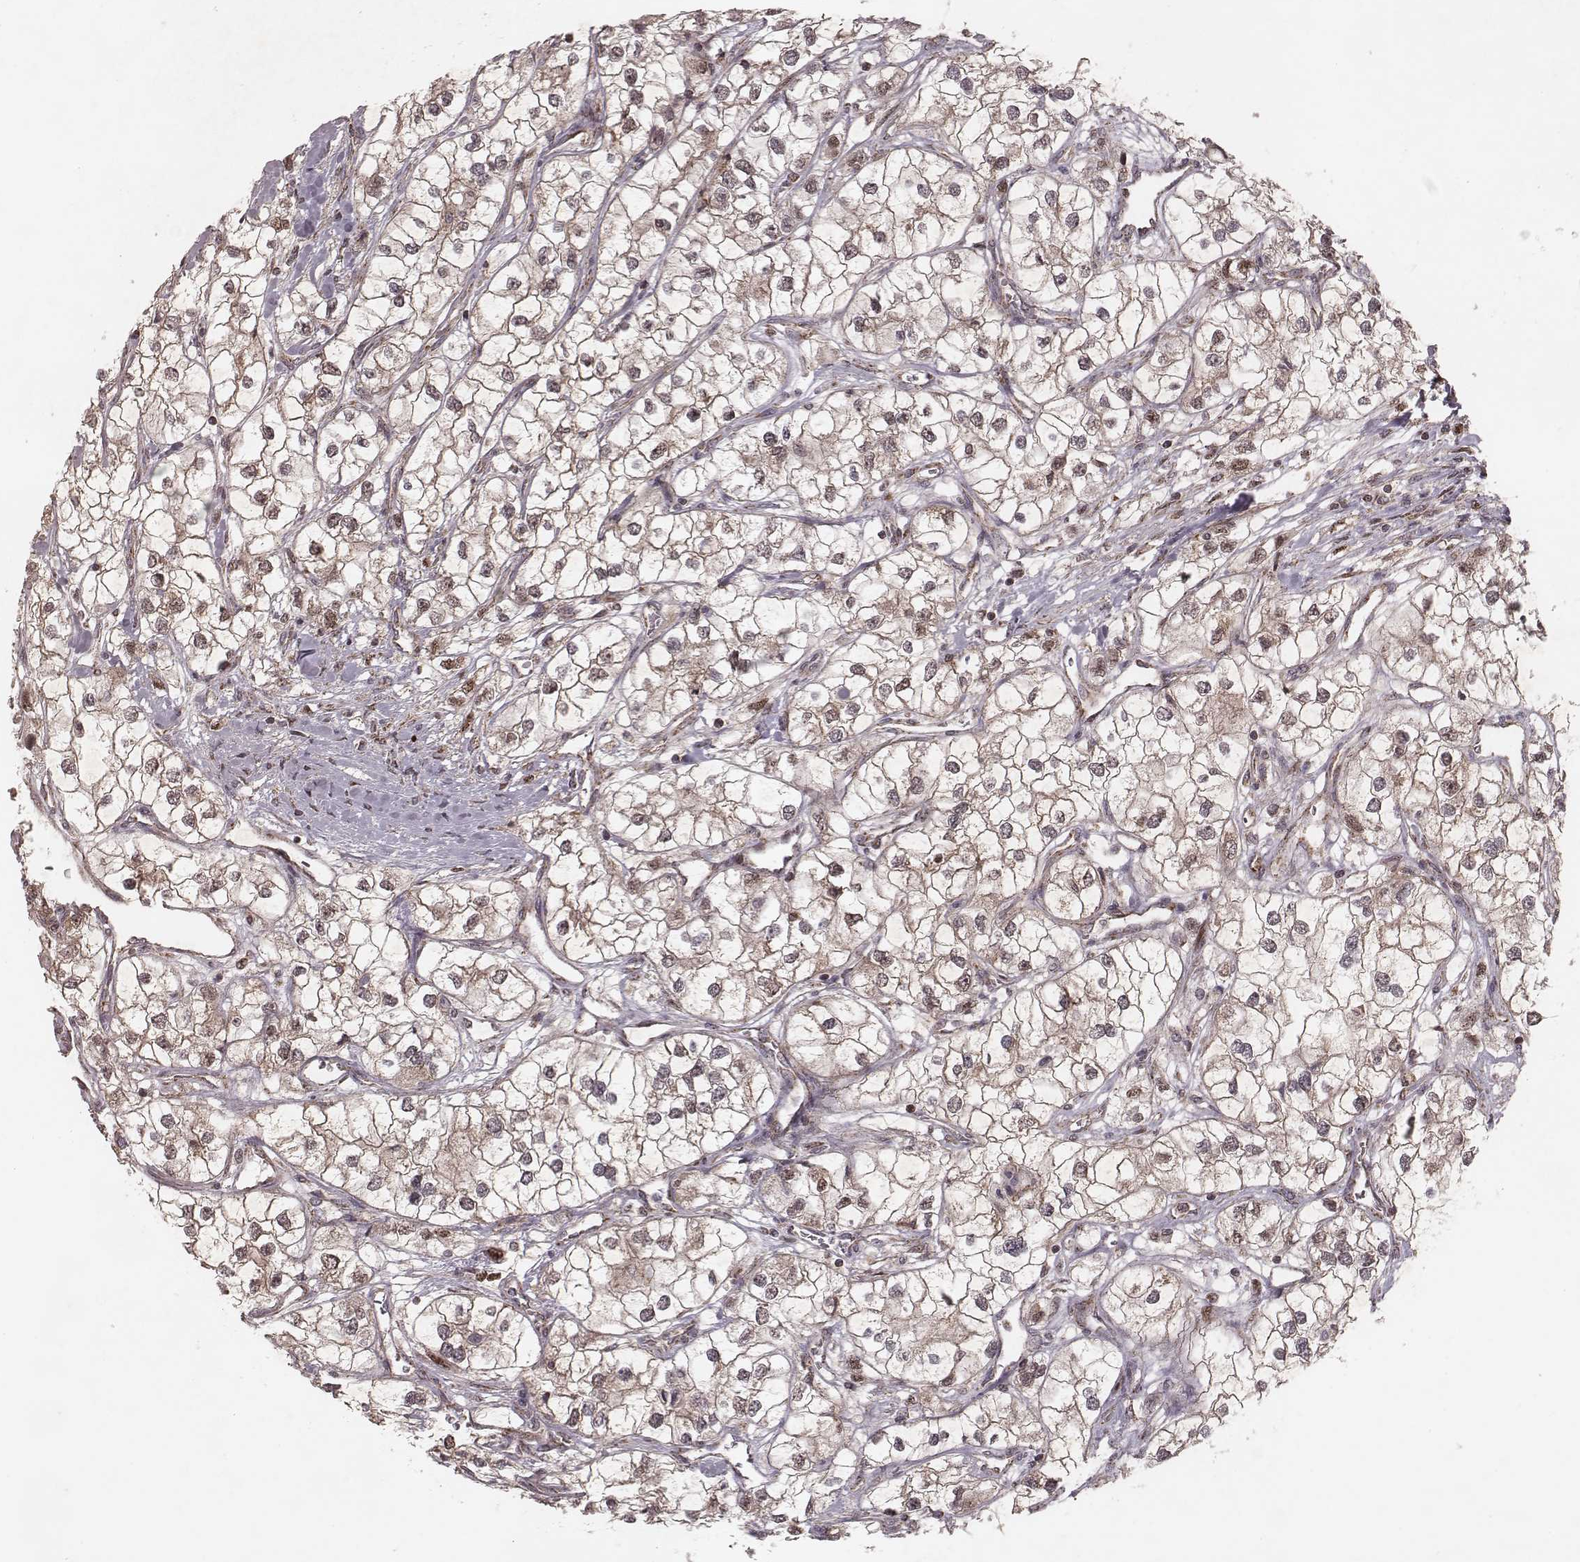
{"staining": {"intensity": "weak", "quantity": "25%-75%", "location": "cytoplasmic/membranous"}, "tissue": "renal cancer", "cell_type": "Tumor cells", "image_type": "cancer", "snomed": [{"axis": "morphology", "description": "Adenocarcinoma, NOS"}, {"axis": "topography", "description": "Kidney"}], "caption": "Immunohistochemical staining of human renal cancer (adenocarcinoma) shows weak cytoplasmic/membranous protein staining in about 25%-75% of tumor cells. (DAB (3,3'-diaminobenzidine) = brown stain, brightfield microscopy at high magnification).", "gene": "NDUFA7", "patient": {"sex": "male", "age": 59}}